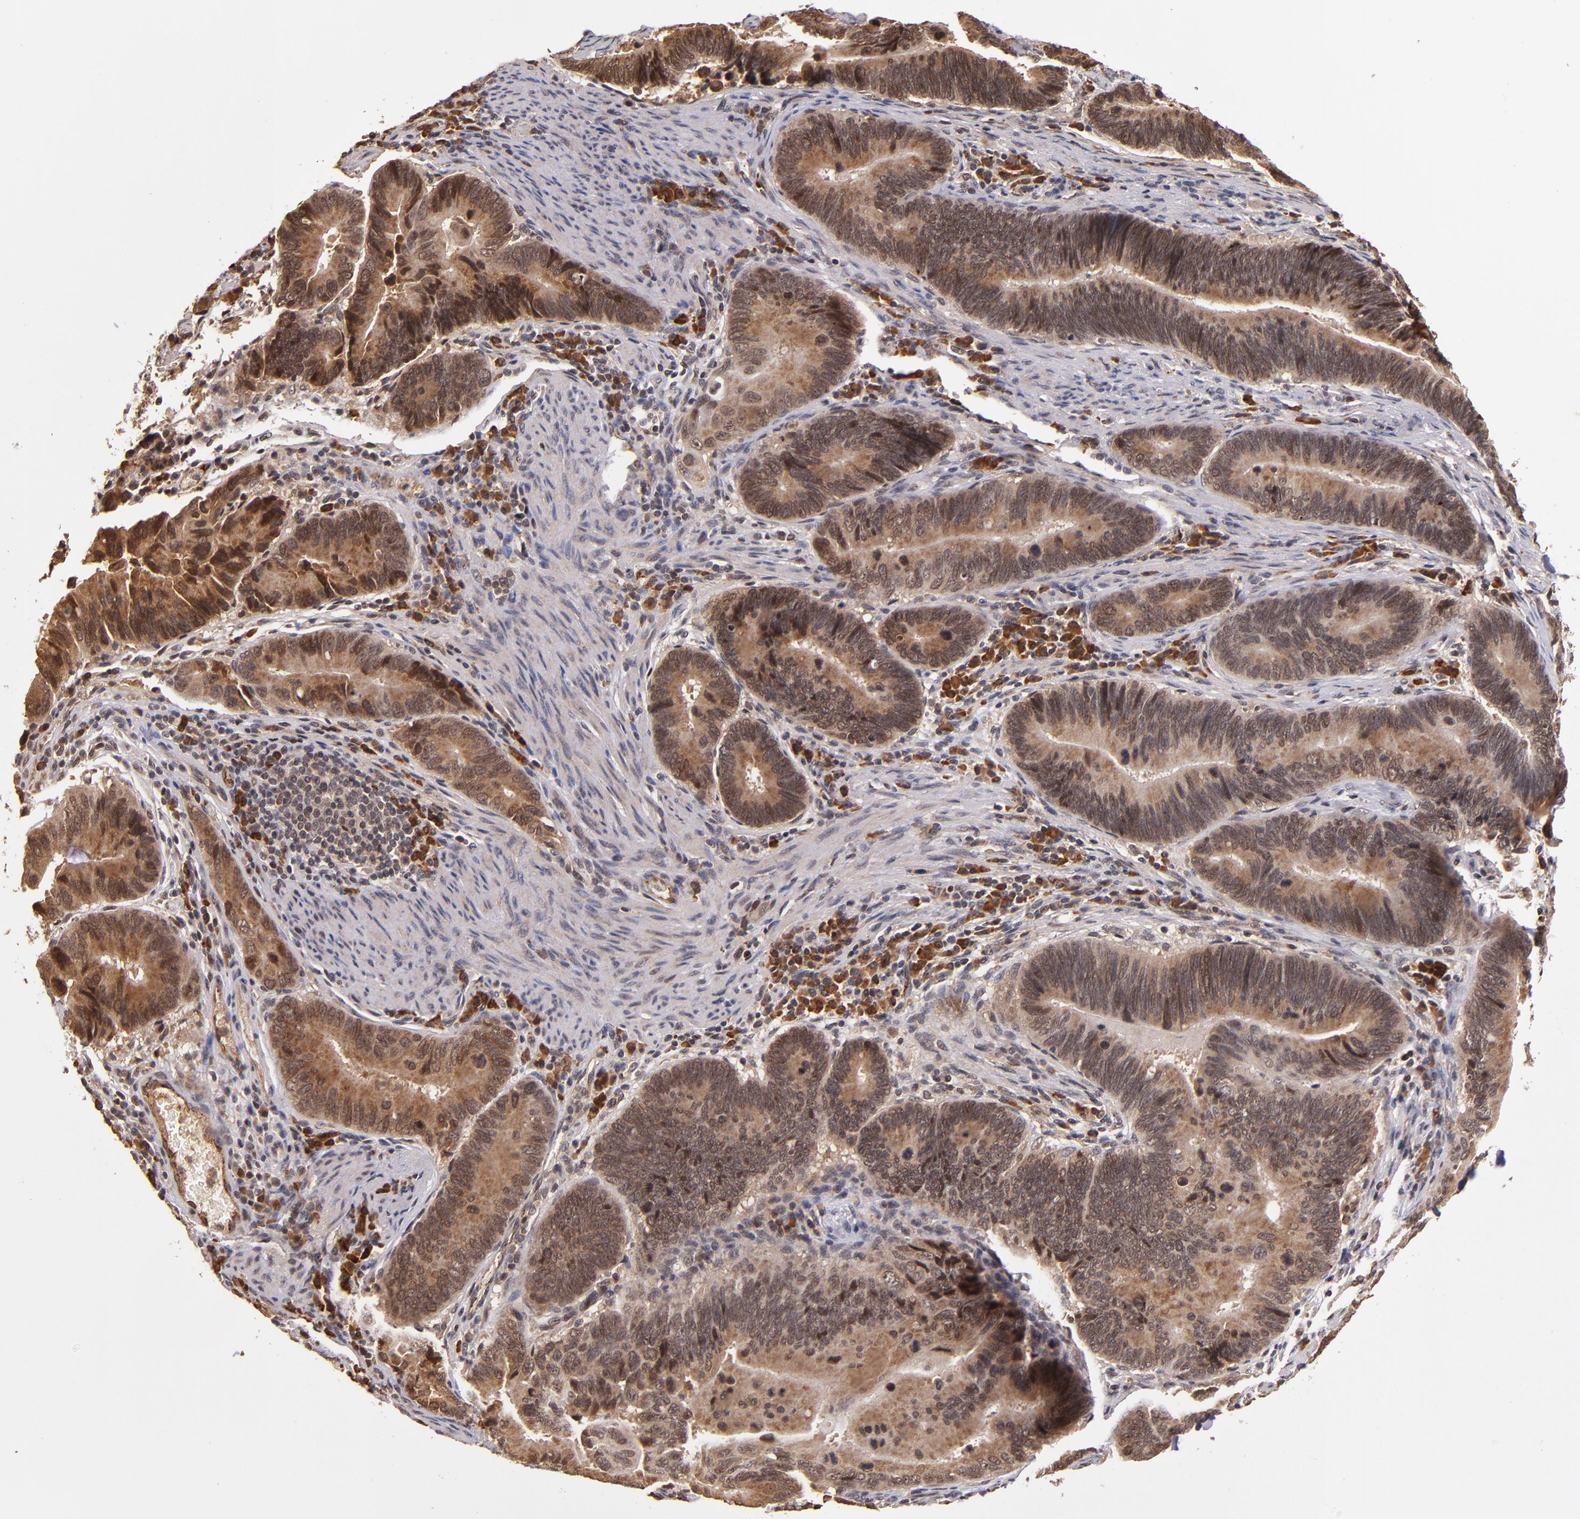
{"staining": {"intensity": "strong", "quantity": ">75%", "location": "cytoplasmic/membranous"}, "tissue": "pancreatic cancer", "cell_type": "Tumor cells", "image_type": "cancer", "snomed": [{"axis": "morphology", "description": "Adenocarcinoma, NOS"}, {"axis": "topography", "description": "Pancreas"}], "caption": "Pancreatic cancer (adenocarcinoma) stained with a brown dye exhibits strong cytoplasmic/membranous positive expression in about >75% of tumor cells.", "gene": "RIOK3", "patient": {"sex": "female", "age": 70}}